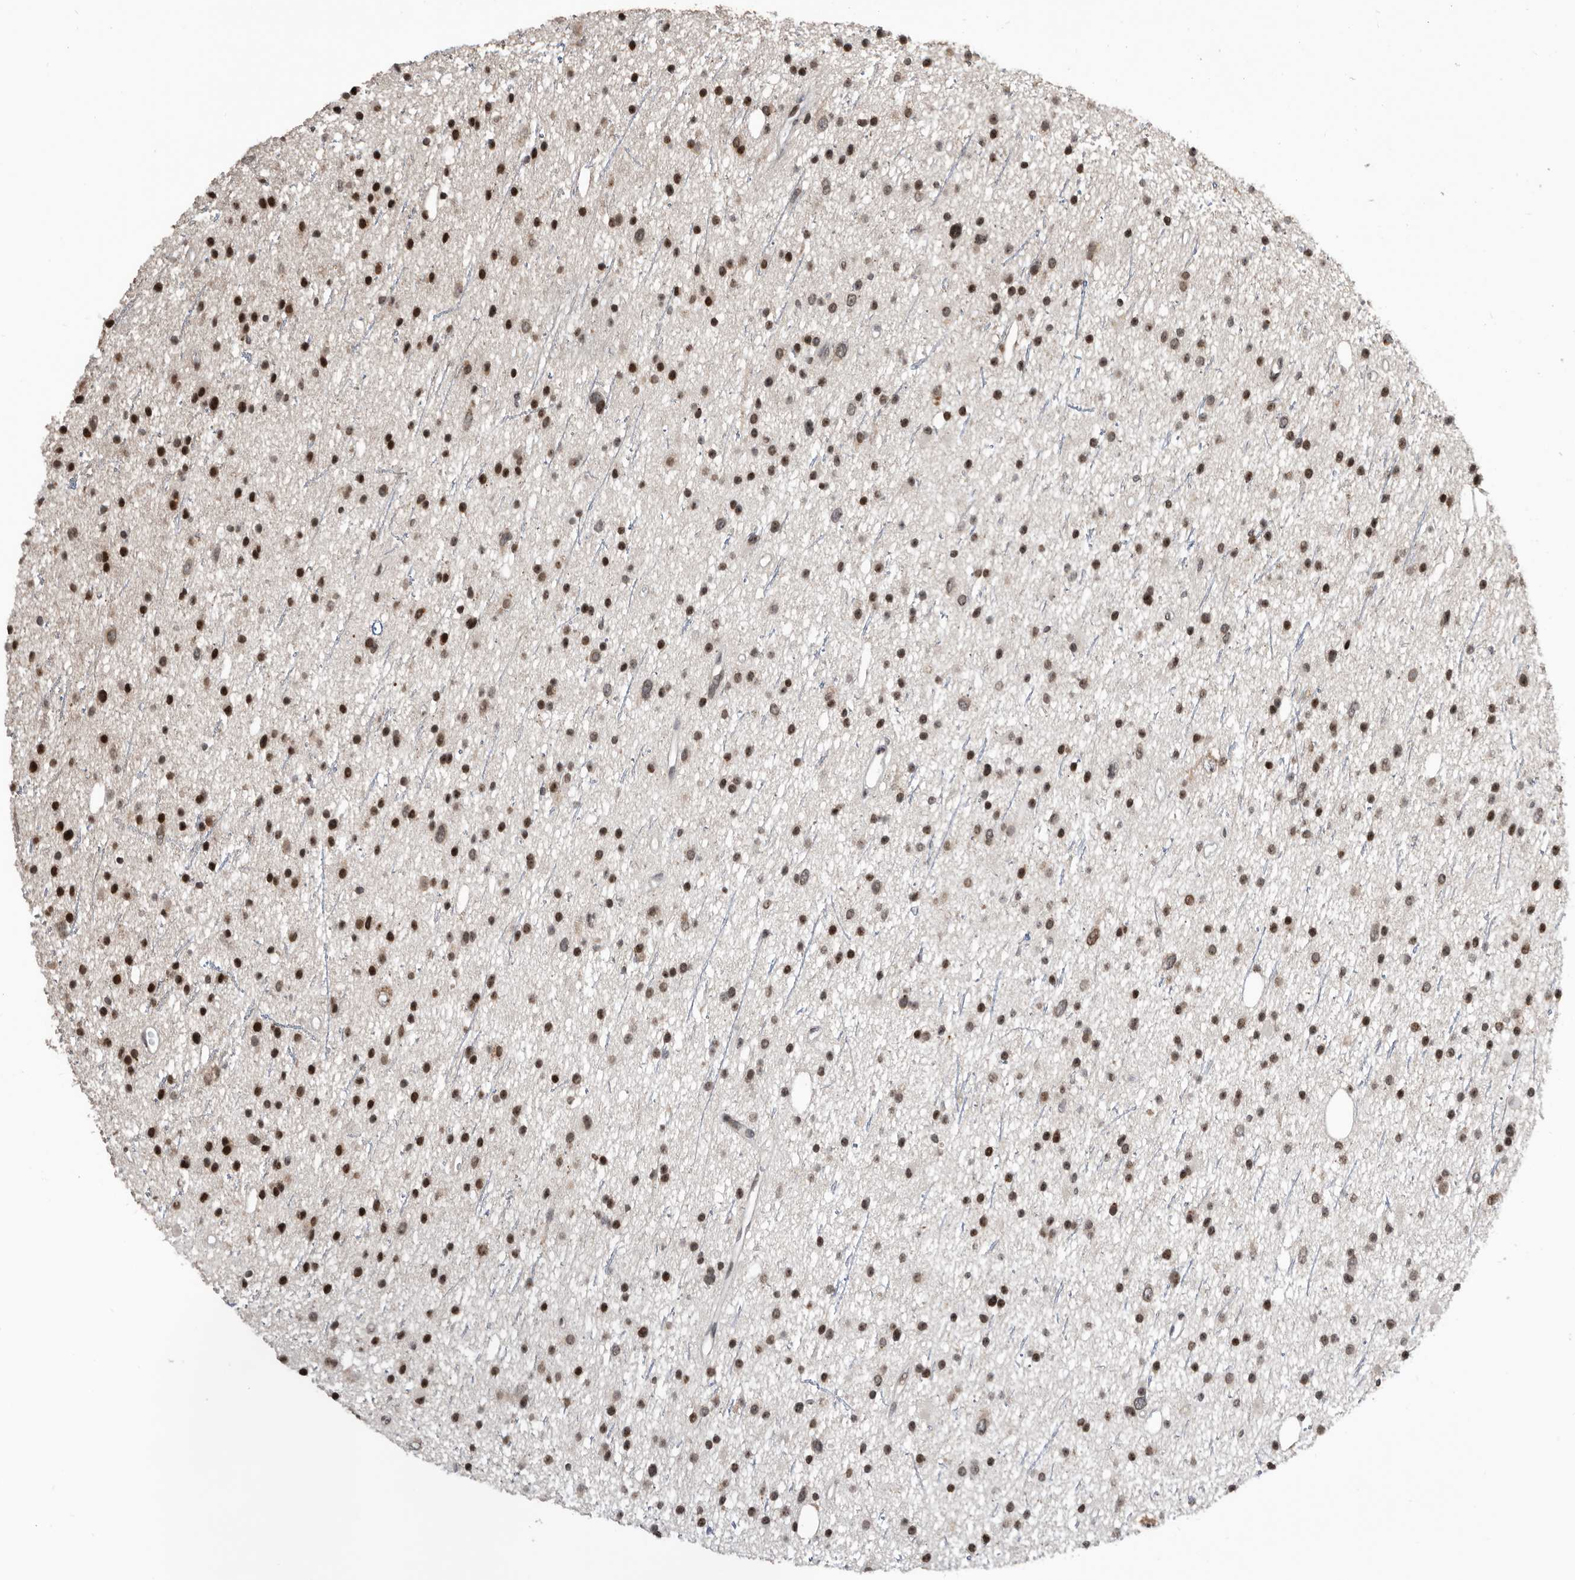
{"staining": {"intensity": "strong", "quantity": "25%-75%", "location": "nuclear"}, "tissue": "glioma", "cell_type": "Tumor cells", "image_type": "cancer", "snomed": [{"axis": "morphology", "description": "Glioma, malignant, Low grade"}, {"axis": "topography", "description": "Cerebral cortex"}], "caption": "Glioma was stained to show a protein in brown. There is high levels of strong nuclear expression in about 25%-75% of tumor cells.", "gene": "SNRNP48", "patient": {"sex": "female", "age": 39}}